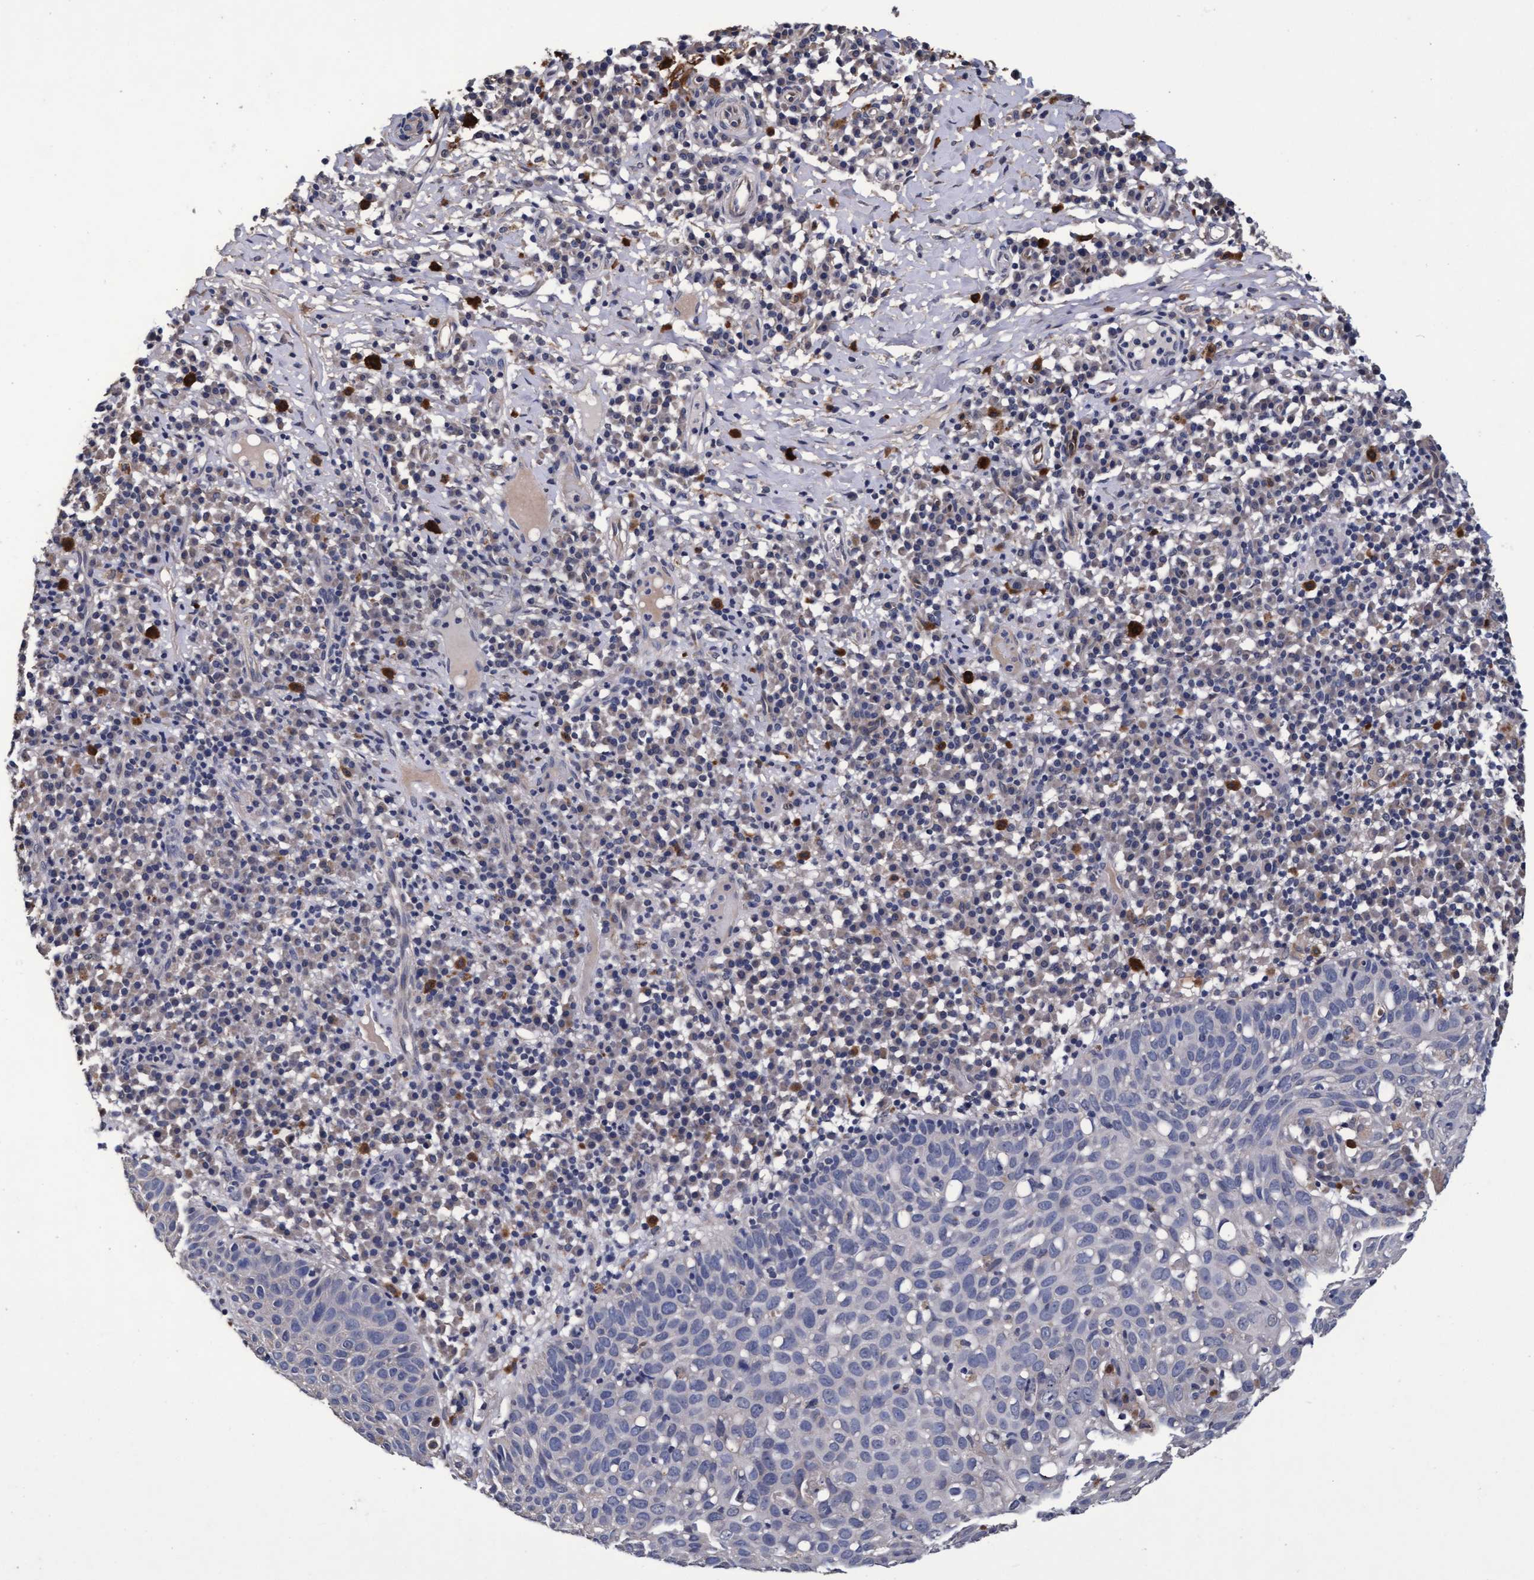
{"staining": {"intensity": "negative", "quantity": "none", "location": "none"}, "tissue": "skin cancer", "cell_type": "Tumor cells", "image_type": "cancer", "snomed": [{"axis": "morphology", "description": "Squamous cell carcinoma in situ, NOS"}, {"axis": "morphology", "description": "Squamous cell carcinoma, NOS"}, {"axis": "topography", "description": "Skin"}], "caption": "This photomicrograph is of skin cancer (squamous cell carcinoma) stained with IHC to label a protein in brown with the nuclei are counter-stained blue. There is no positivity in tumor cells.", "gene": "CPQ", "patient": {"sex": "male", "age": 93}}